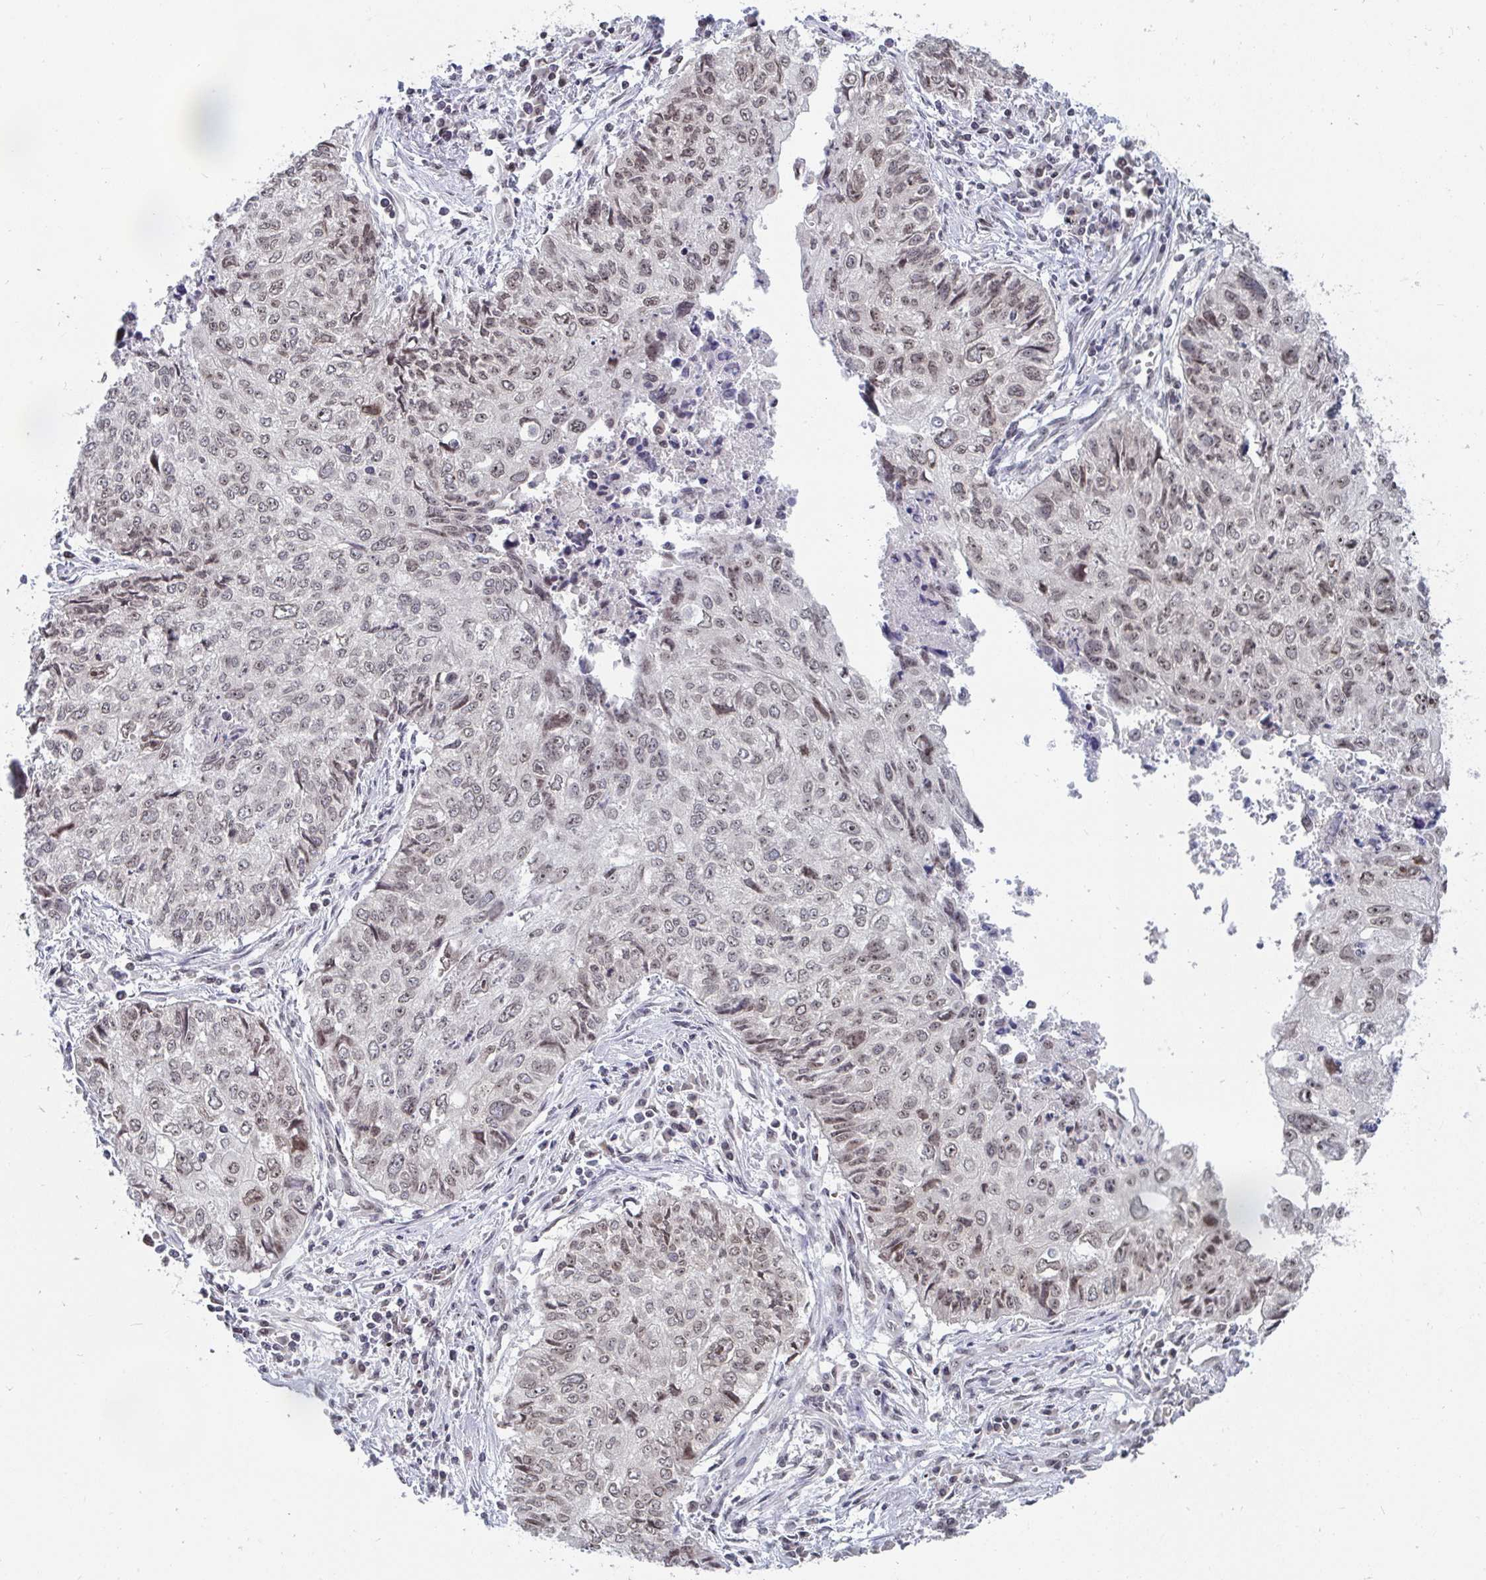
{"staining": {"intensity": "weak", "quantity": "25%-75%", "location": "nuclear"}, "tissue": "lung cancer", "cell_type": "Tumor cells", "image_type": "cancer", "snomed": [{"axis": "morphology", "description": "Normal morphology"}, {"axis": "morphology", "description": "Aneuploidy"}, {"axis": "morphology", "description": "Squamous cell carcinoma, NOS"}, {"axis": "topography", "description": "Lymph node"}, {"axis": "topography", "description": "Lung"}], "caption": "Immunohistochemical staining of lung cancer (aneuploidy) reveals low levels of weak nuclear protein staining in approximately 25%-75% of tumor cells.", "gene": "TRIP12", "patient": {"sex": "female", "age": 76}}